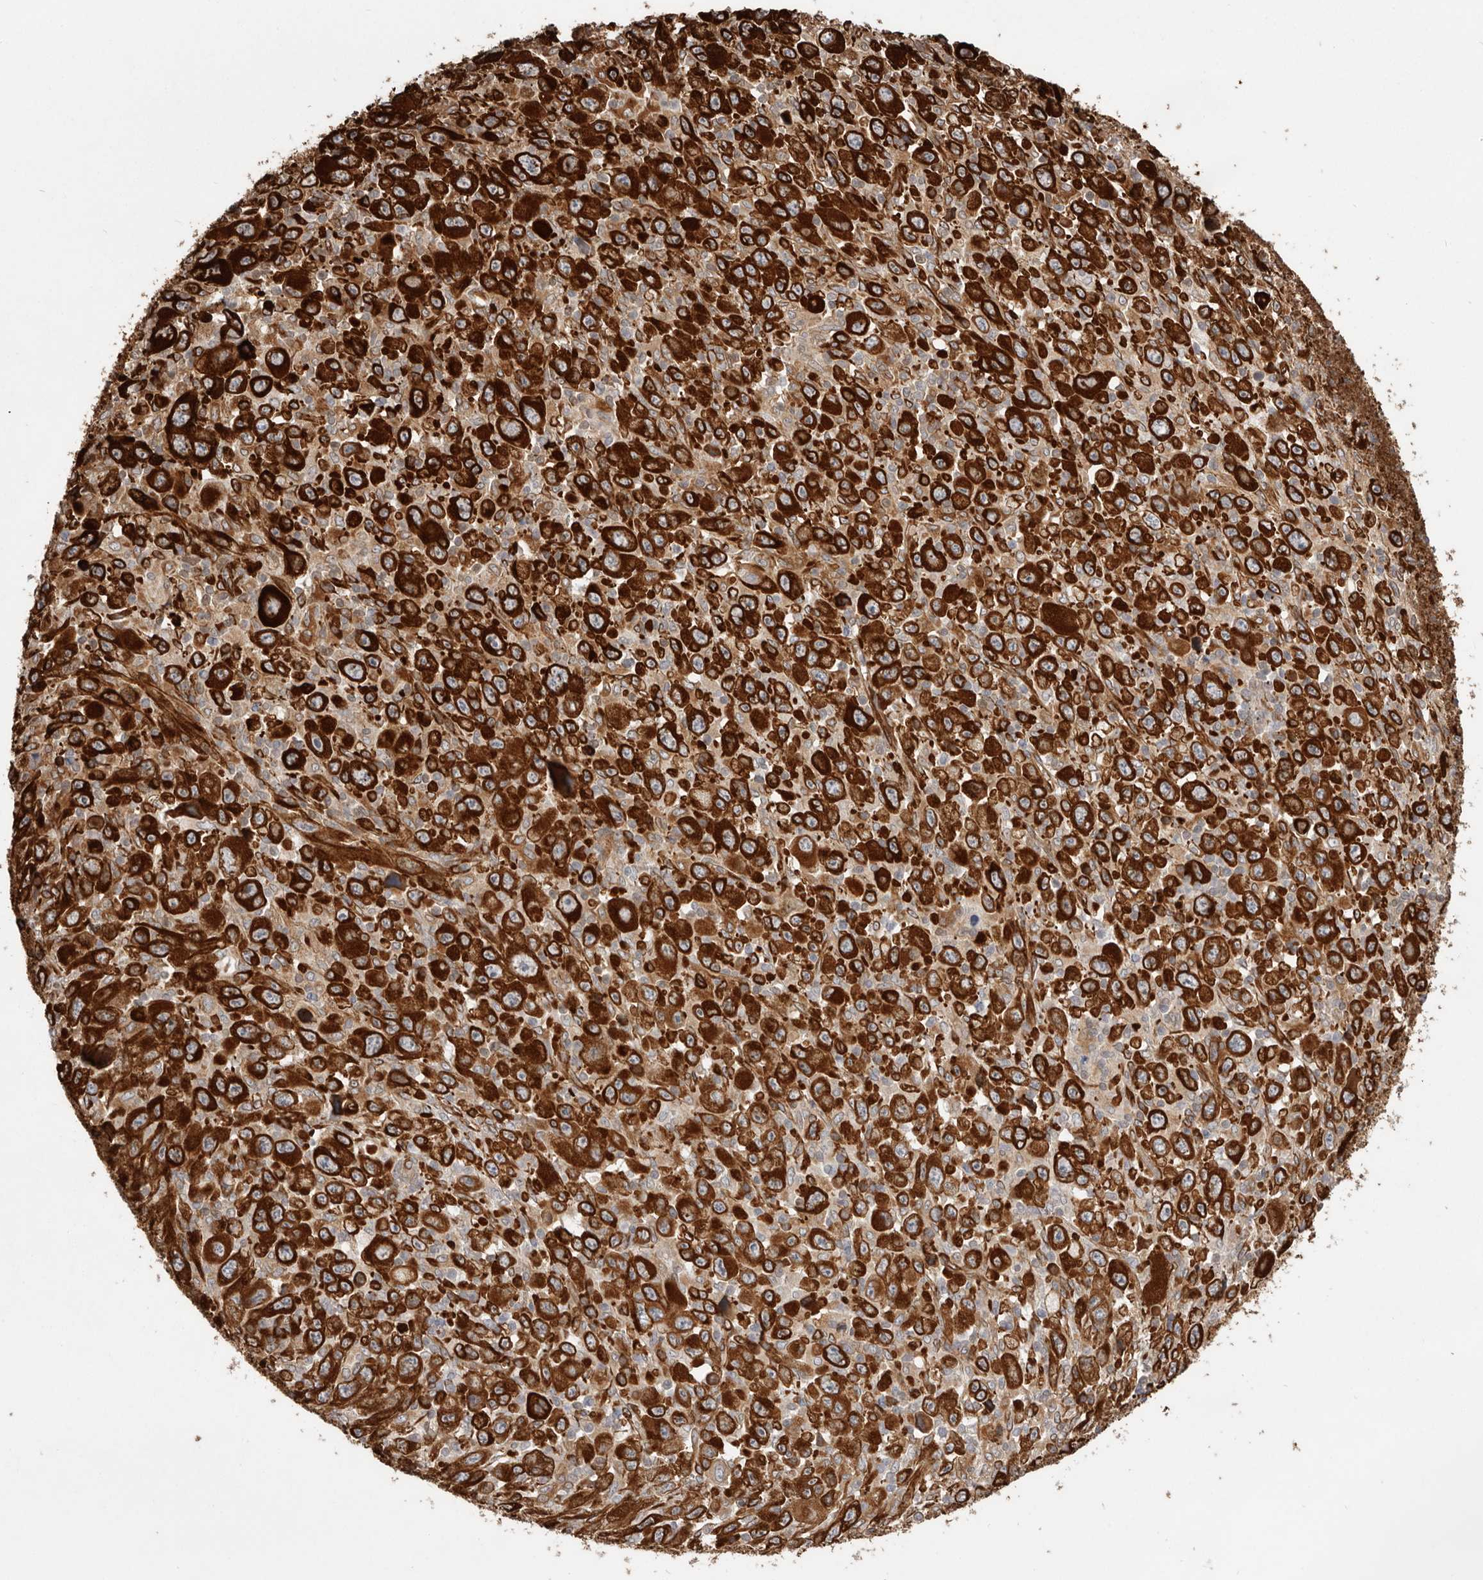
{"staining": {"intensity": "strong", "quantity": ">75%", "location": "cytoplasmic/membranous"}, "tissue": "melanoma", "cell_type": "Tumor cells", "image_type": "cancer", "snomed": [{"axis": "morphology", "description": "Malignant melanoma, Metastatic site"}, {"axis": "topography", "description": "Skin"}], "caption": "This photomicrograph displays melanoma stained with IHC to label a protein in brown. The cytoplasmic/membranous of tumor cells show strong positivity for the protein. Nuclei are counter-stained blue.", "gene": "WDTC1", "patient": {"sex": "female", "age": 56}}